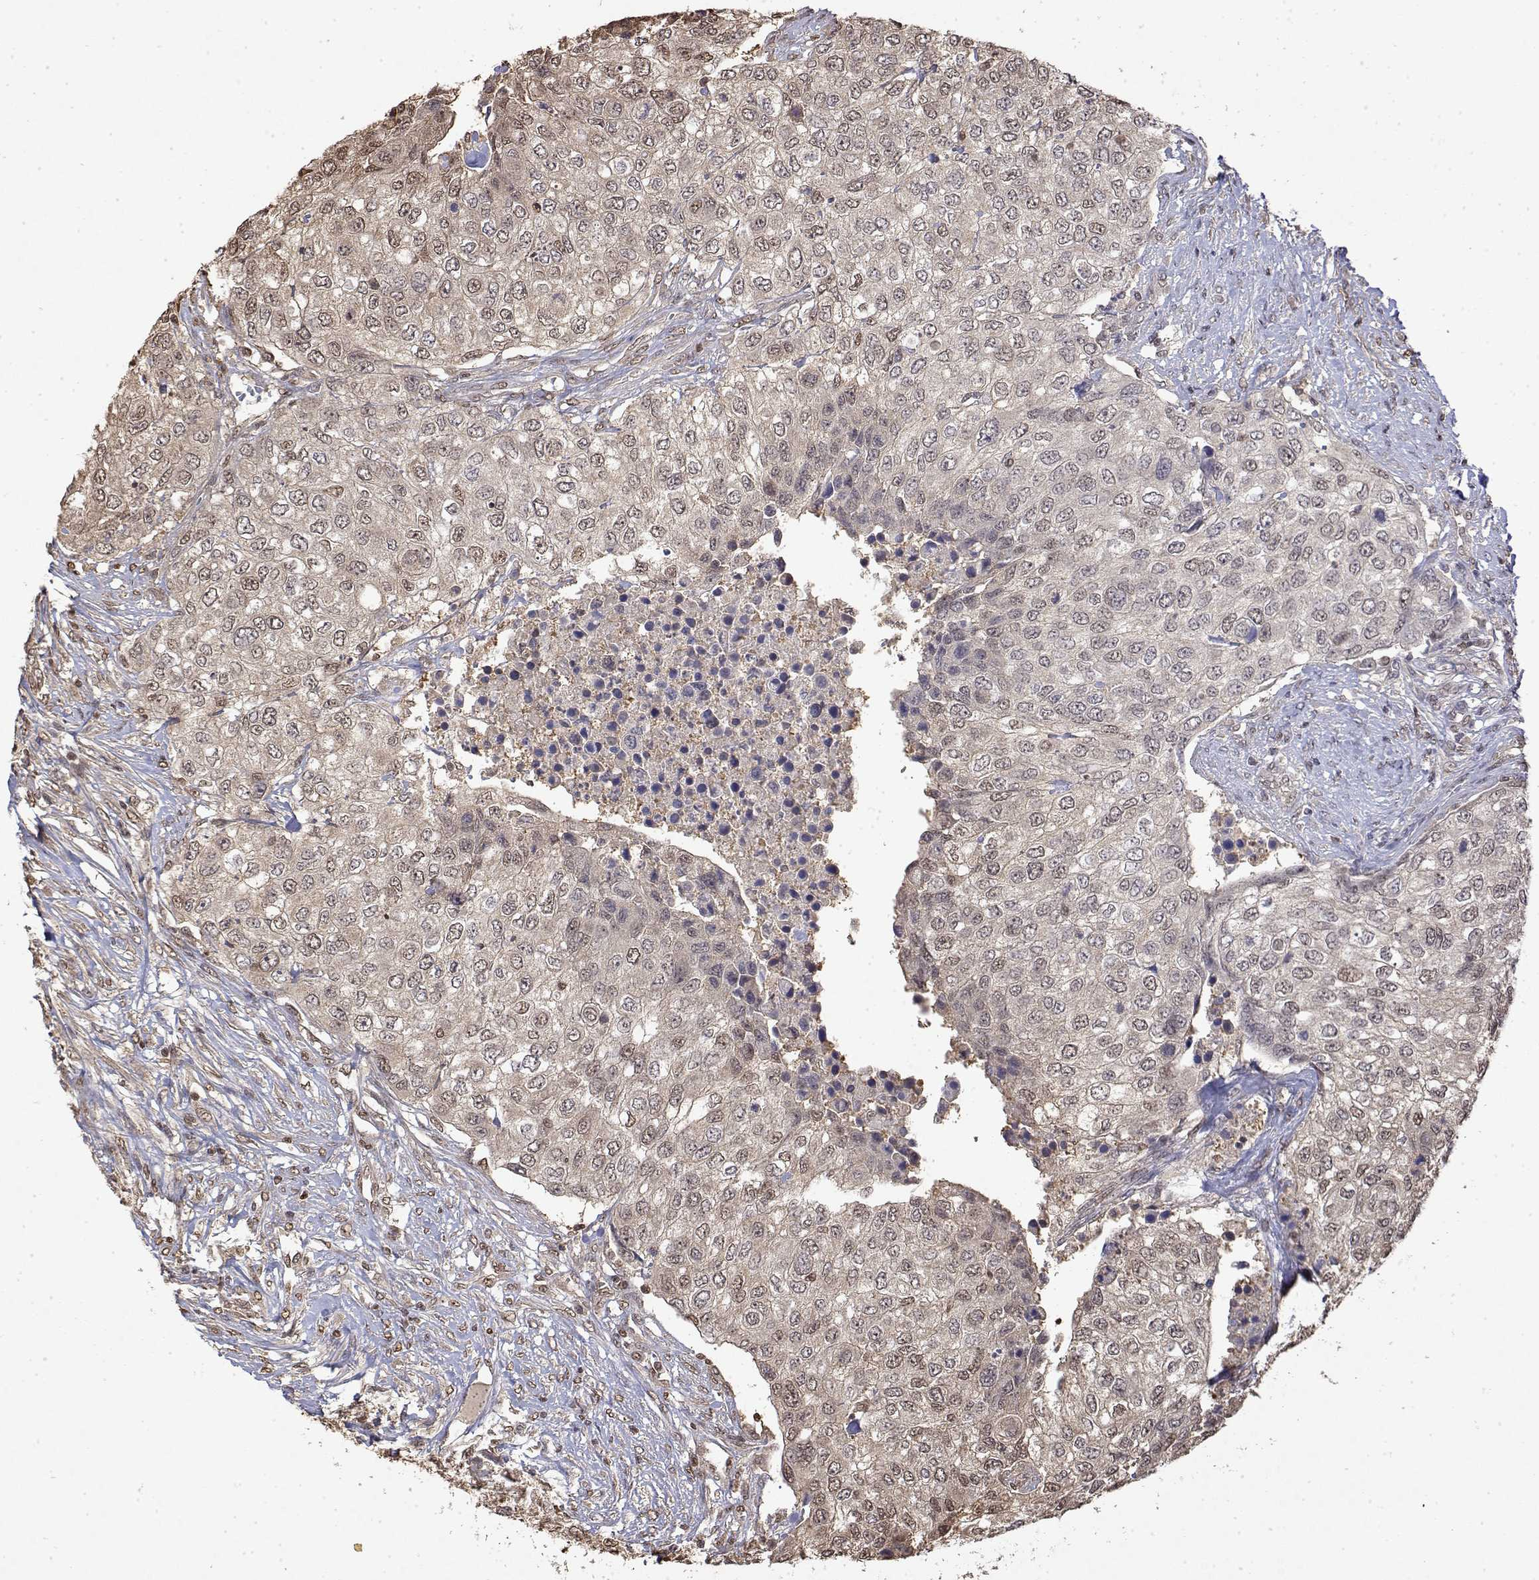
{"staining": {"intensity": "negative", "quantity": "none", "location": "none"}, "tissue": "urothelial cancer", "cell_type": "Tumor cells", "image_type": "cancer", "snomed": [{"axis": "morphology", "description": "Urothelial carcinoma, High grade"}, {"axis": "topography", "description": "Urinary bladder"}], "caption": "Urothelial cancer was stained to show a protein in brown. There is no significant expression in tumor cells. The staining is performed using DAB brown chromogen with nuclei counter-stained in using hematoxylin.", "gene": "TPI1", "patient": {"sex": "female", "age": 78}}